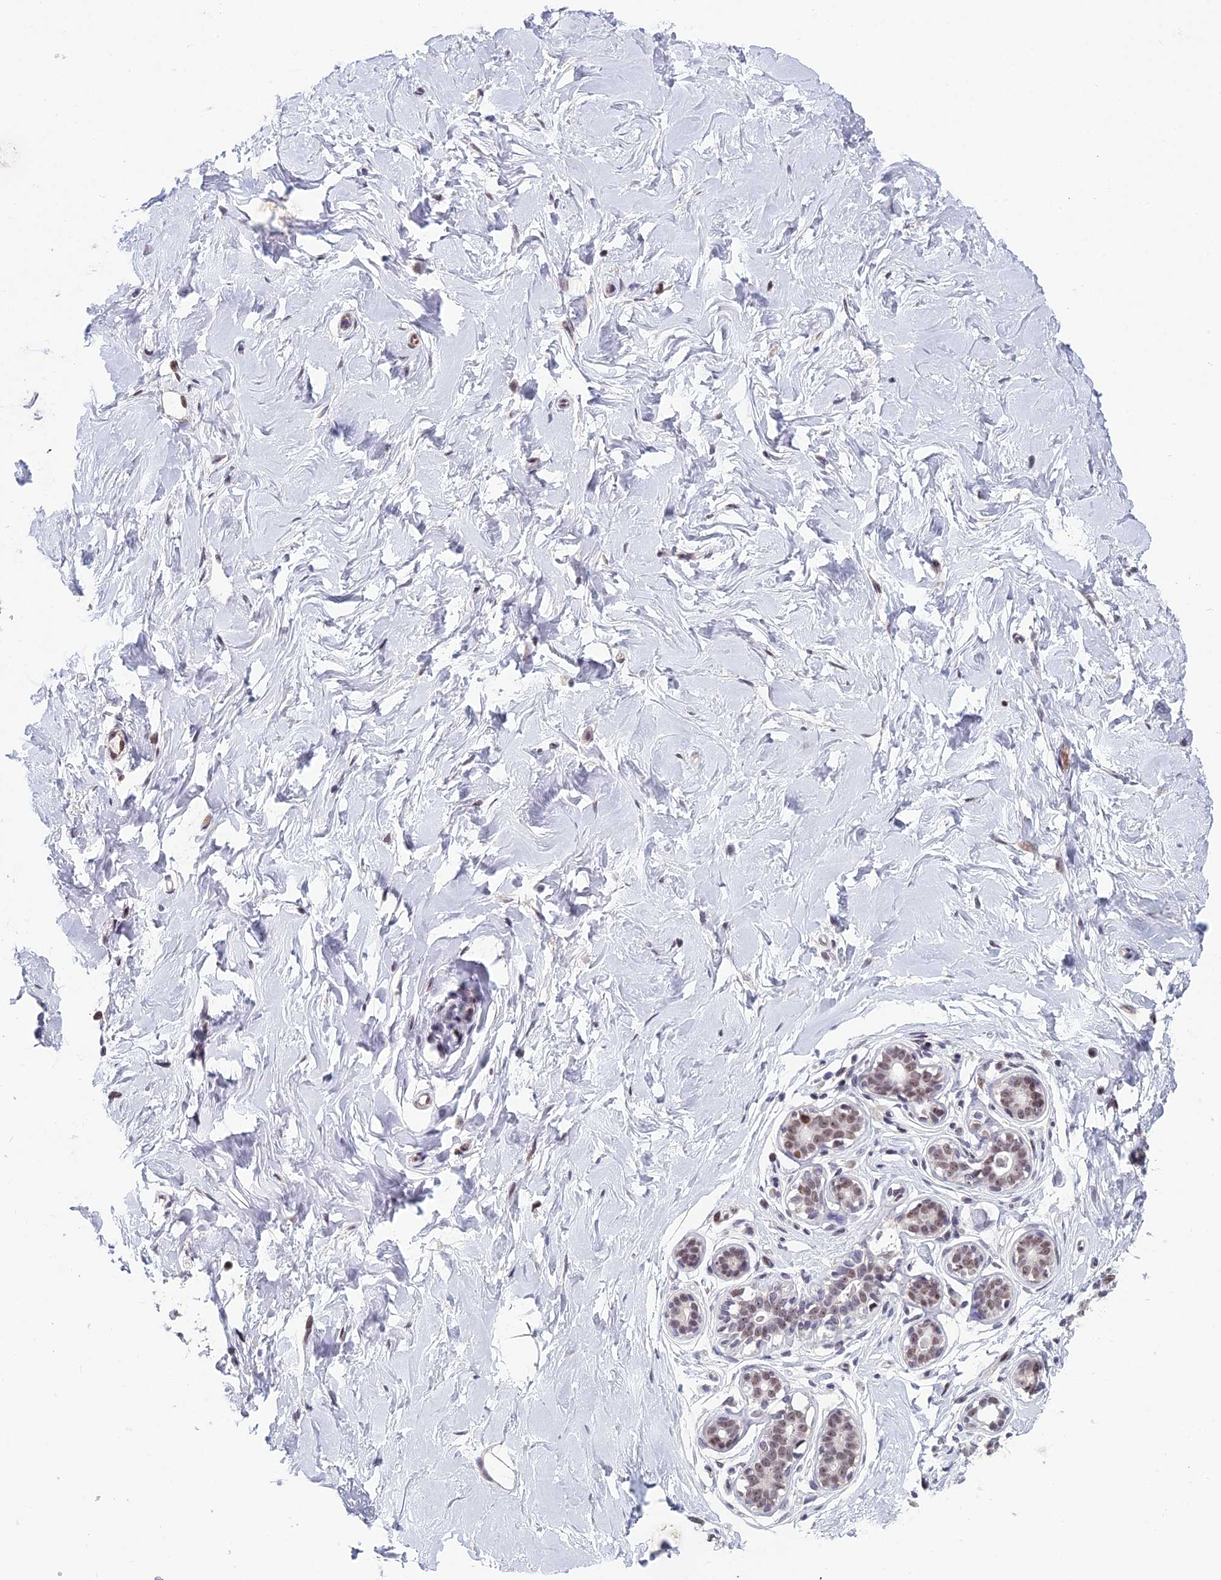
{"staining": {"intensity": "negative", "quantity": "none", "location": "none"}, "tissue": "breast", "cell_type": "Adipocytes", "image_type": "normal", "snomed": [{"axis": "morphology", "description": "Normal tissue, NOS"}, {"axis": "morphology", "description": "Adenoma, NOS"}, {"axis": "topography", "description": "Breast"}], "caption": "Immunohistochemistry (IHC) histopathology image of benign breast stained for a protein (brown), which reveals no positivity in adipocytes. (Stains: DAB (3,3'-diaminobenzidine) immunohistochemistry (IHC) with hematoxylin counter stain, Microscopy: brightfield microscopy at high magnification).", "gene": "RGS17", "patient": {"sex": "female", "age": 23}}